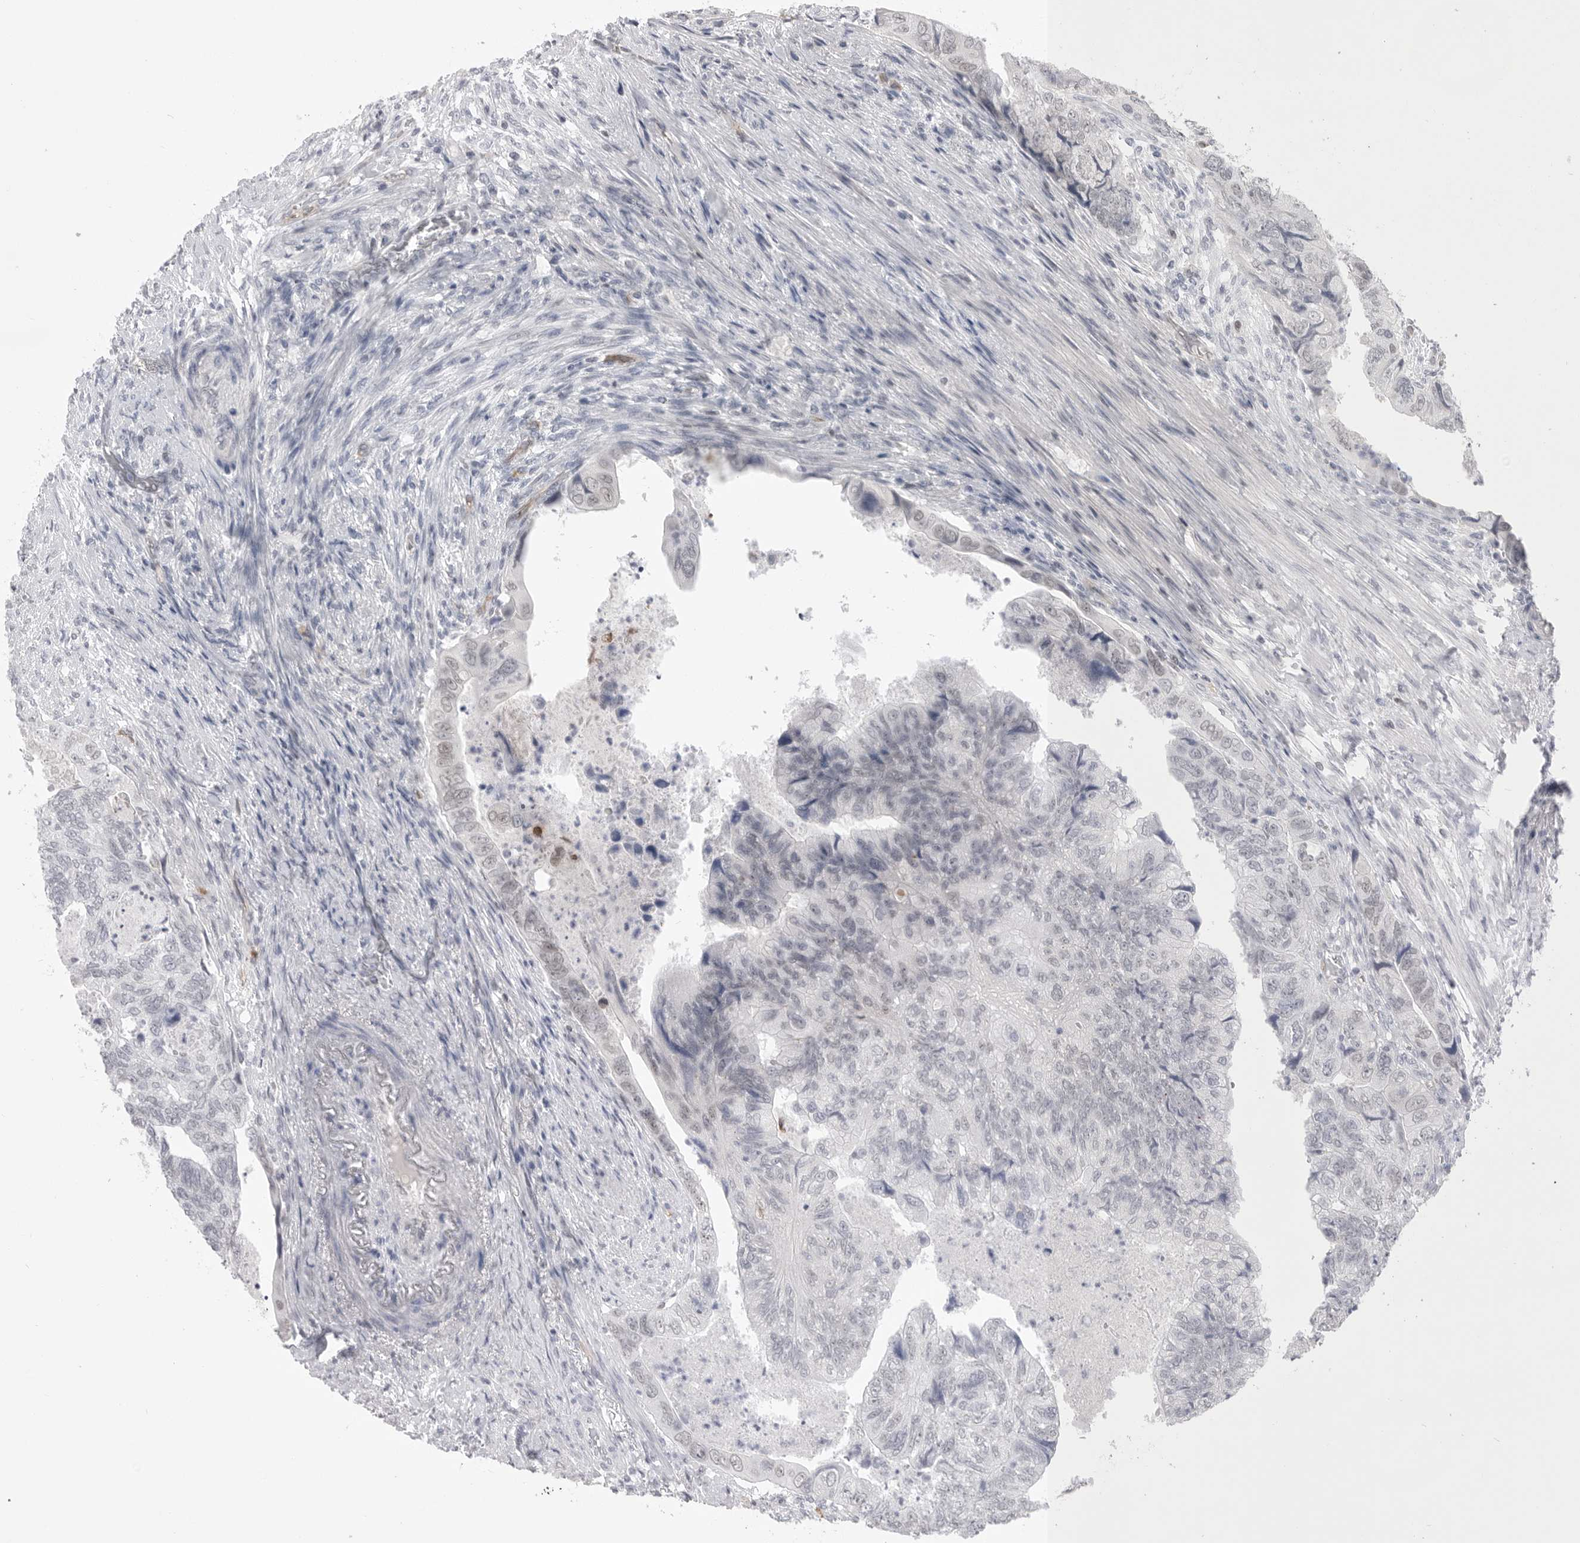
{"staining": {"intensity": "weak", "quantity": "<25%", "location": "nuclear"}, "tissue": "colorectal cancer", "cell_type": "Tumor cells", "image_type": "cancer", "snomed": [{"axis": "morphology", "description": "Adenocarcinoma, NOS"}, {"axis": "topography", "description": "Rectum"}], "caption": "The histopathology image shows no significant positivity in tumor cells of colorectal cancer. (DAB IHC, high magnification).", "gene": "ZBTB7B", "patient": {"sex": "male", "age": 63}}